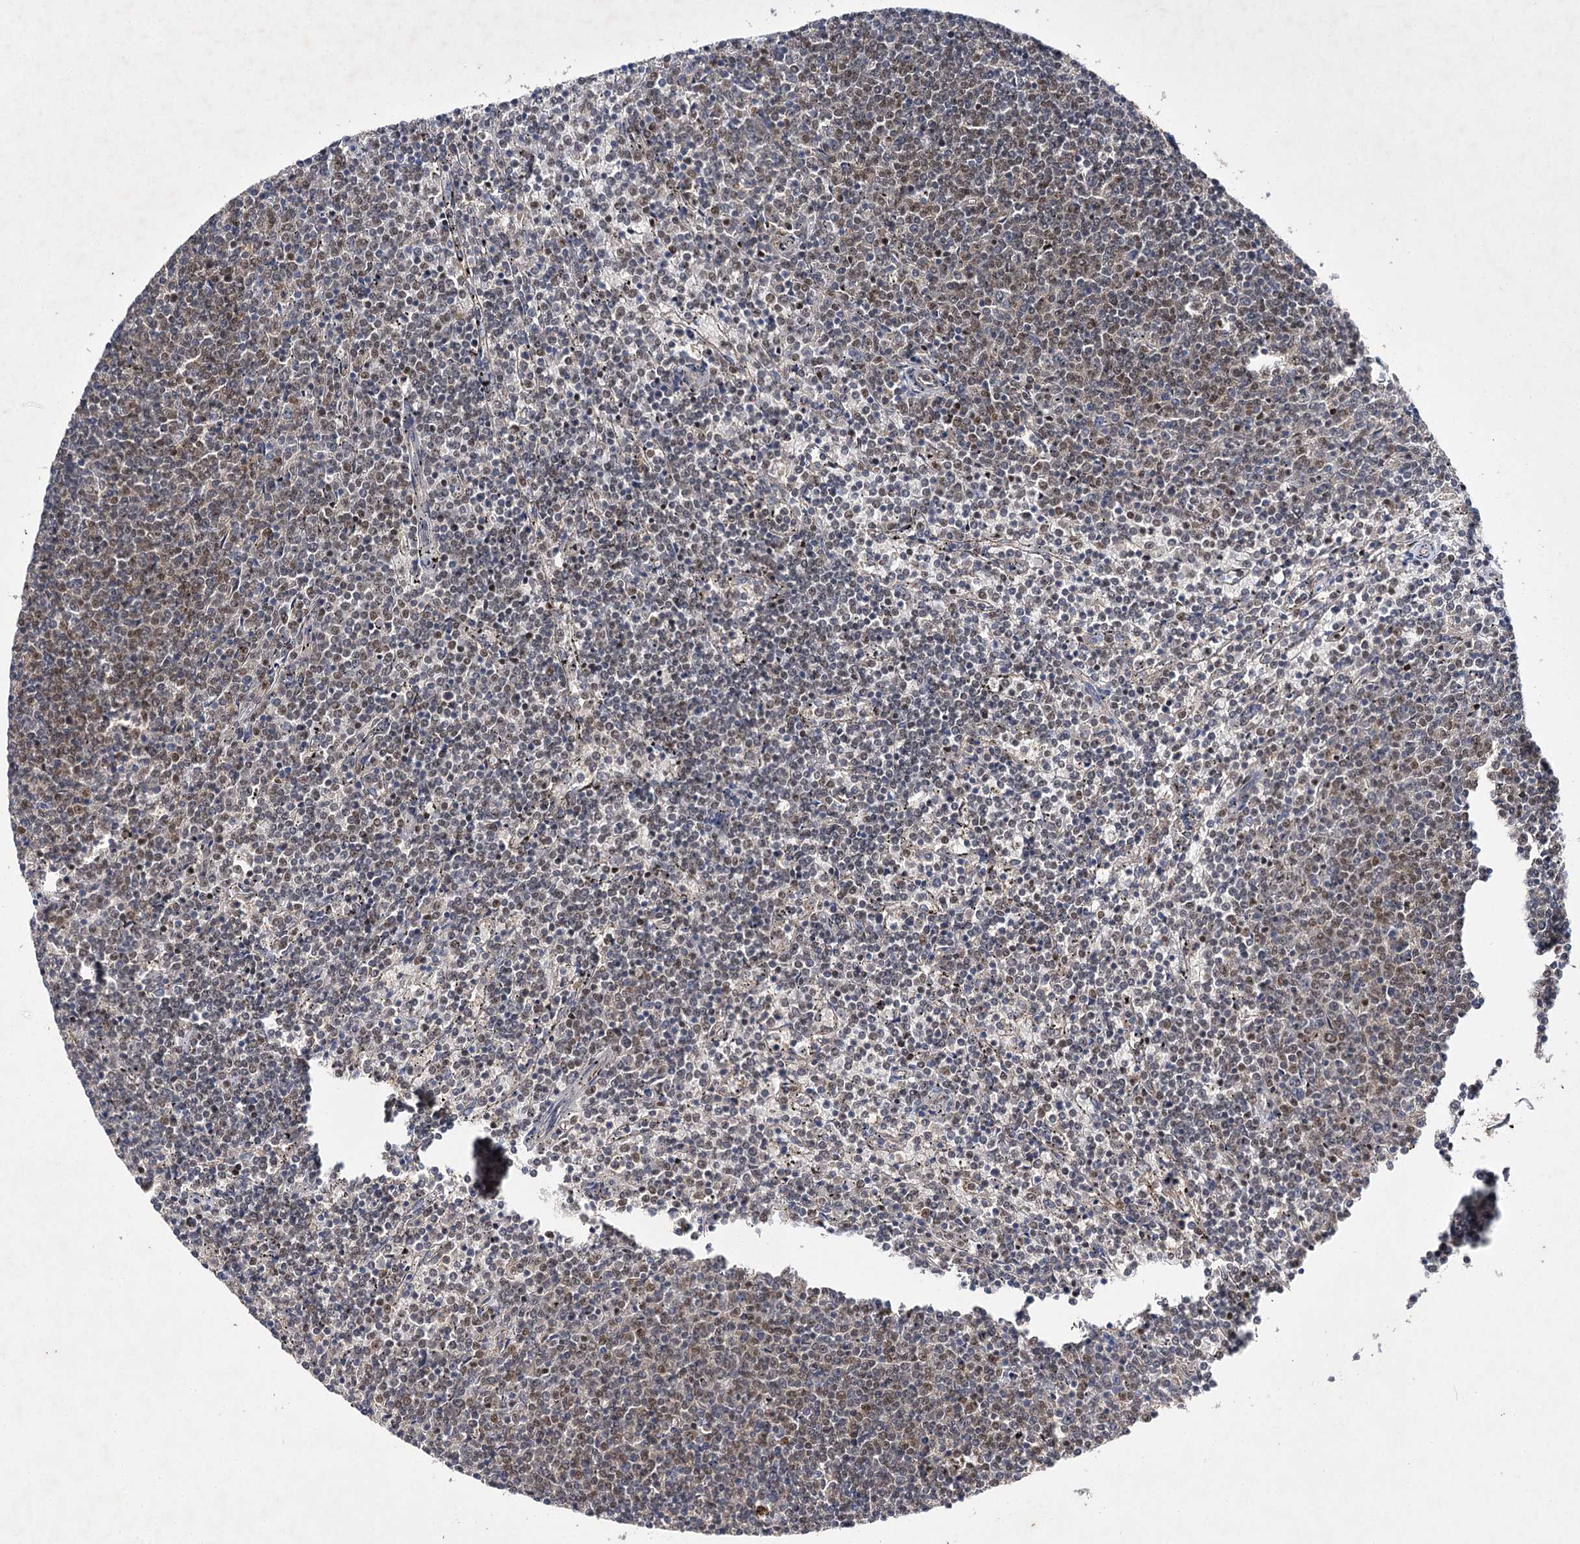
{"staining": {"intensity": "weak", "quantity": "25%-75%", "location": "nuclear"}, "tissue": "lymphoma", "cell_type": "Tumor cells", "image_type": "cancer", "snomed": [{"axis": "morphology", "description": "Malignant lymphoma, non-Hodgkin's type, Low grade"}, {"axis": "topography", "description": "Spleen"}], "caption": "Weak nuclear positivity for a protein is present in approximately 25%-75% of tumor cells of lymphoma using immunohistochemistry.", "gene": "BCR", "patient": {"sex": "female", "age": 50}}